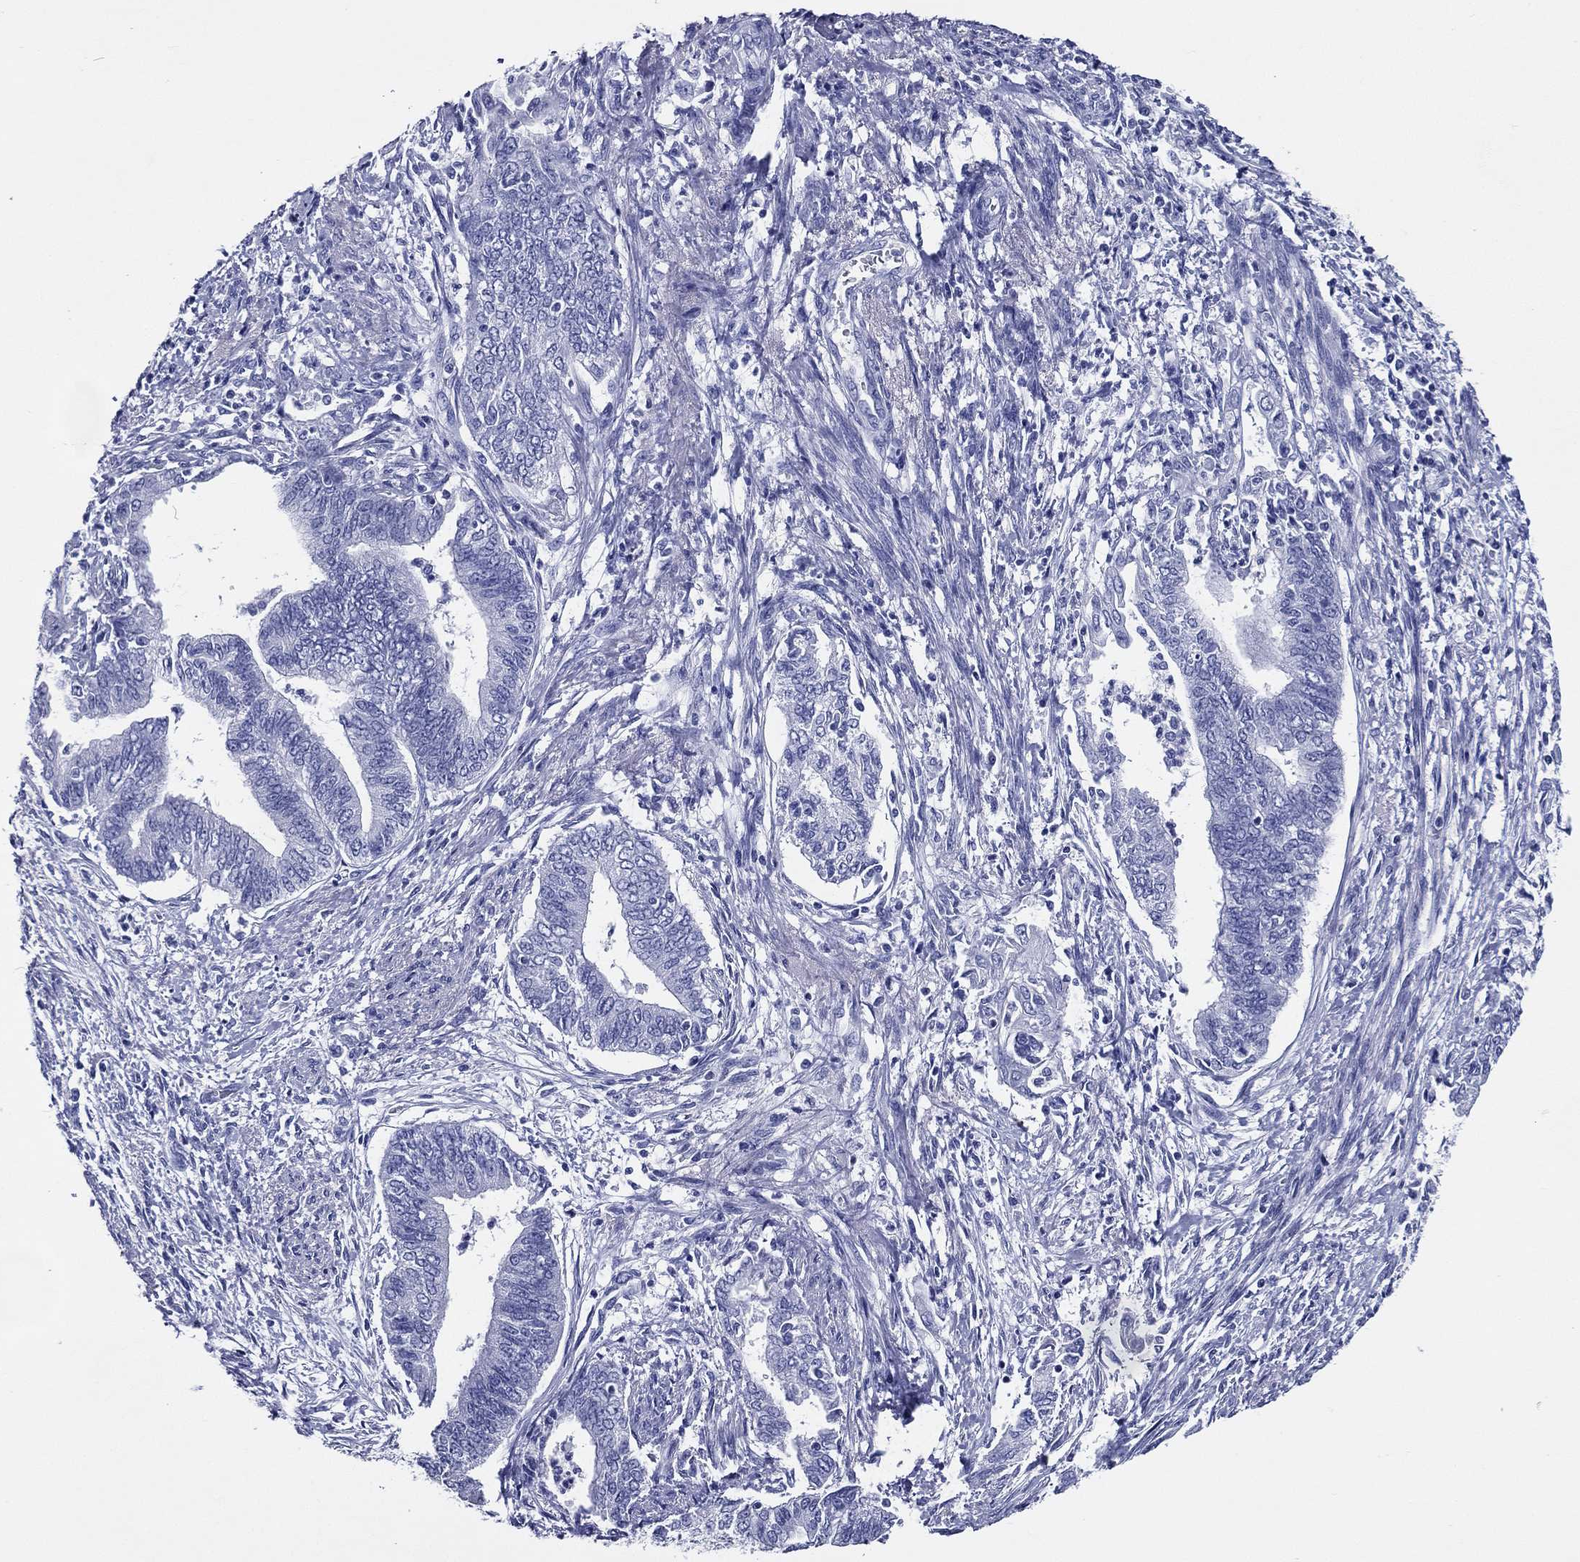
{"staining": {"intensity": "negative", "quantity": "none", "location": "none"}, "tissue": "endometrial cancer", "cell_type": "Tumor cells", "image_type": "cancer", "snomed": [{"axis": "morphology", "description": "Adenocarcinoma, NOS"}, {"axis": "topography", "description": "Endometrium"}], "caption": "Image shows no protein expression in tumor cells of endometrial cancer tissue.", "gene": "ACE2", "patient": {"sex": "female", "age": 65}}